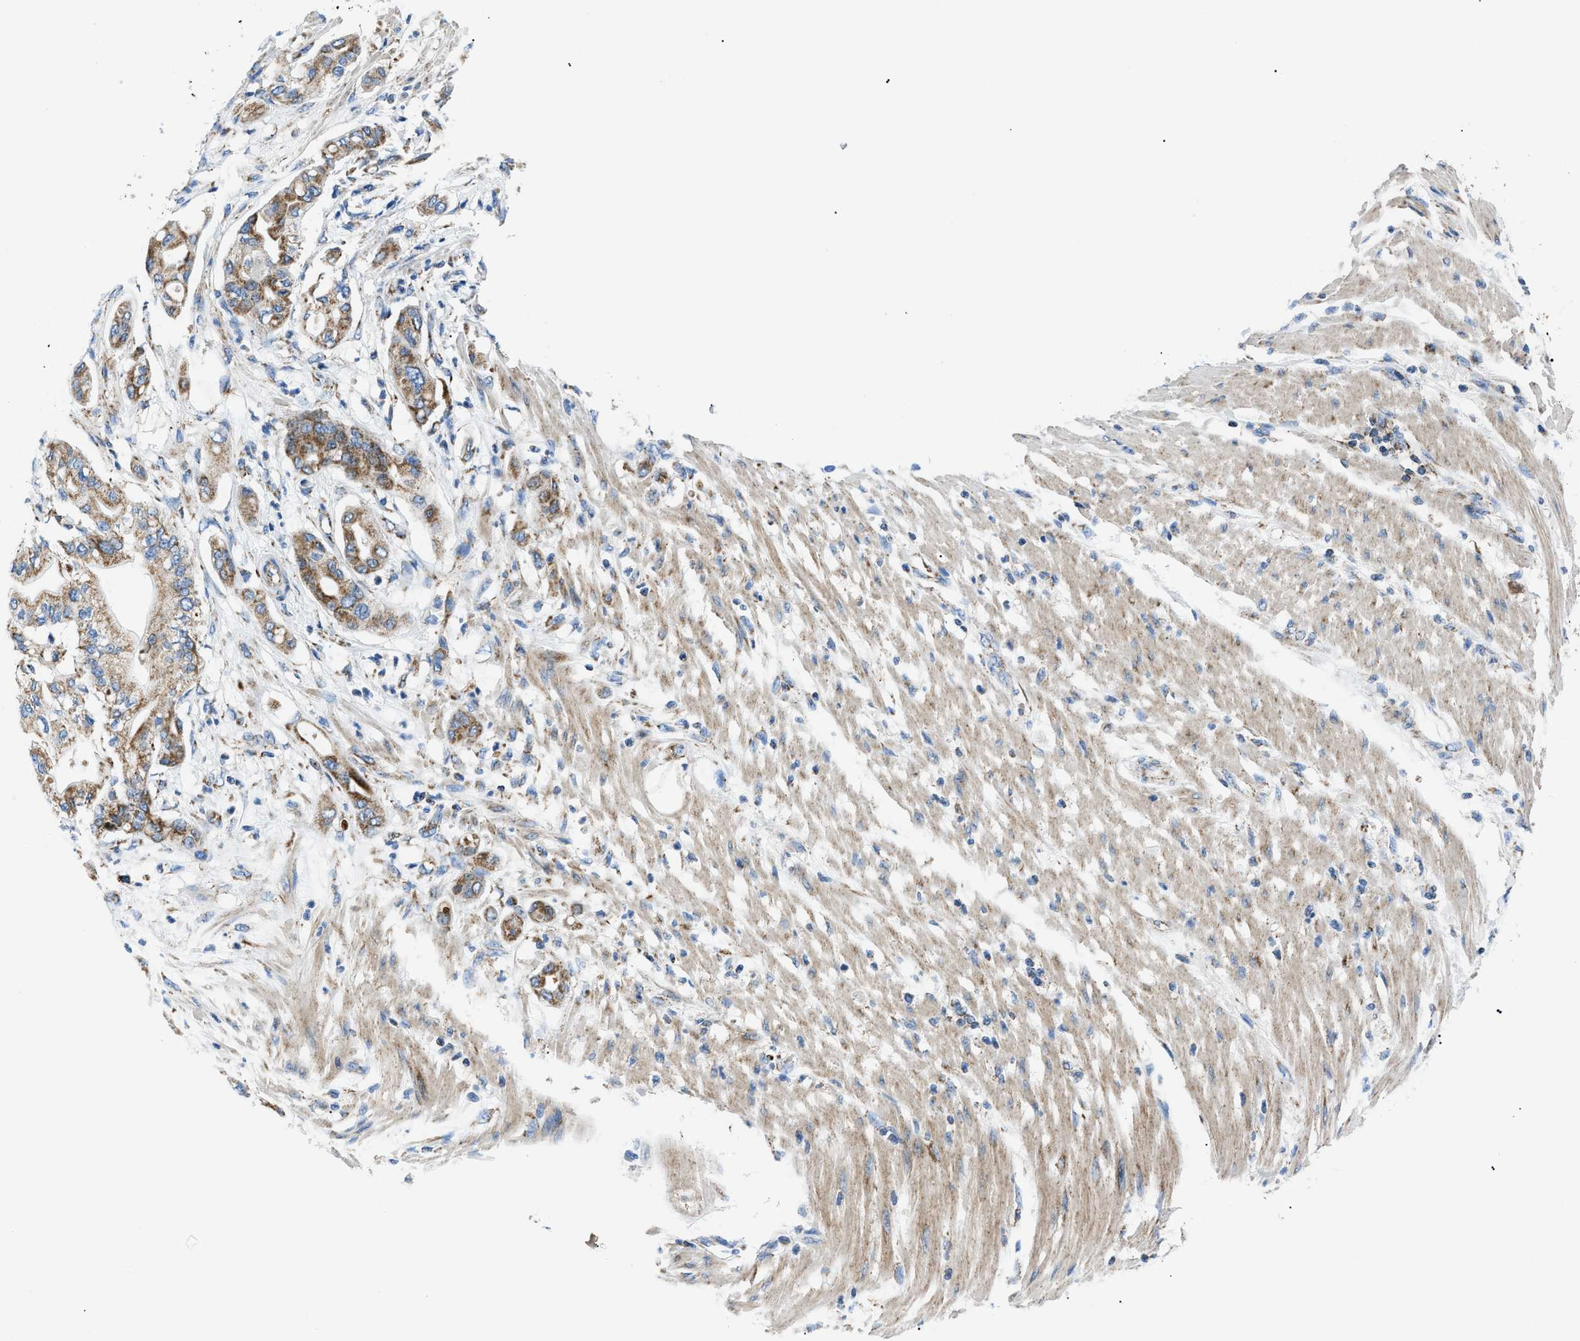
{"staining": {"intensity": "moderate", "quantity": ">75%", "location": "cytoplasmic/membranous"}, "tissue": "pancreatic cancer", "cell_type": "Tumor cells", "image_type": "cancer", "snomed": [{"axis": "morphology", "description": "Adenocarcinoma, NOS"}, {"axis": "morphology", "description": "Adenocarcinoma, metastatic, NOS"}, {"axis": "topography", "description": "Lymph node"}, {"axis": "topography", "description": "Pancreas"}, {"axis": "topography", "description": "Duodenum"}], "caption": "High-power microscopy captured an IHC photomicrograph of pancreatic cancer (metastatic adenocarcinoma), revealing moderate cytoplasmic/membranous staining in approximately >75% of tumor cells. Using DAB (brown) and hematoxylin (blue) stains, captured at high magnification using brightfield microscopy.", "gene": "PHB2", "patient": {"sex": "female", "age": 64}}